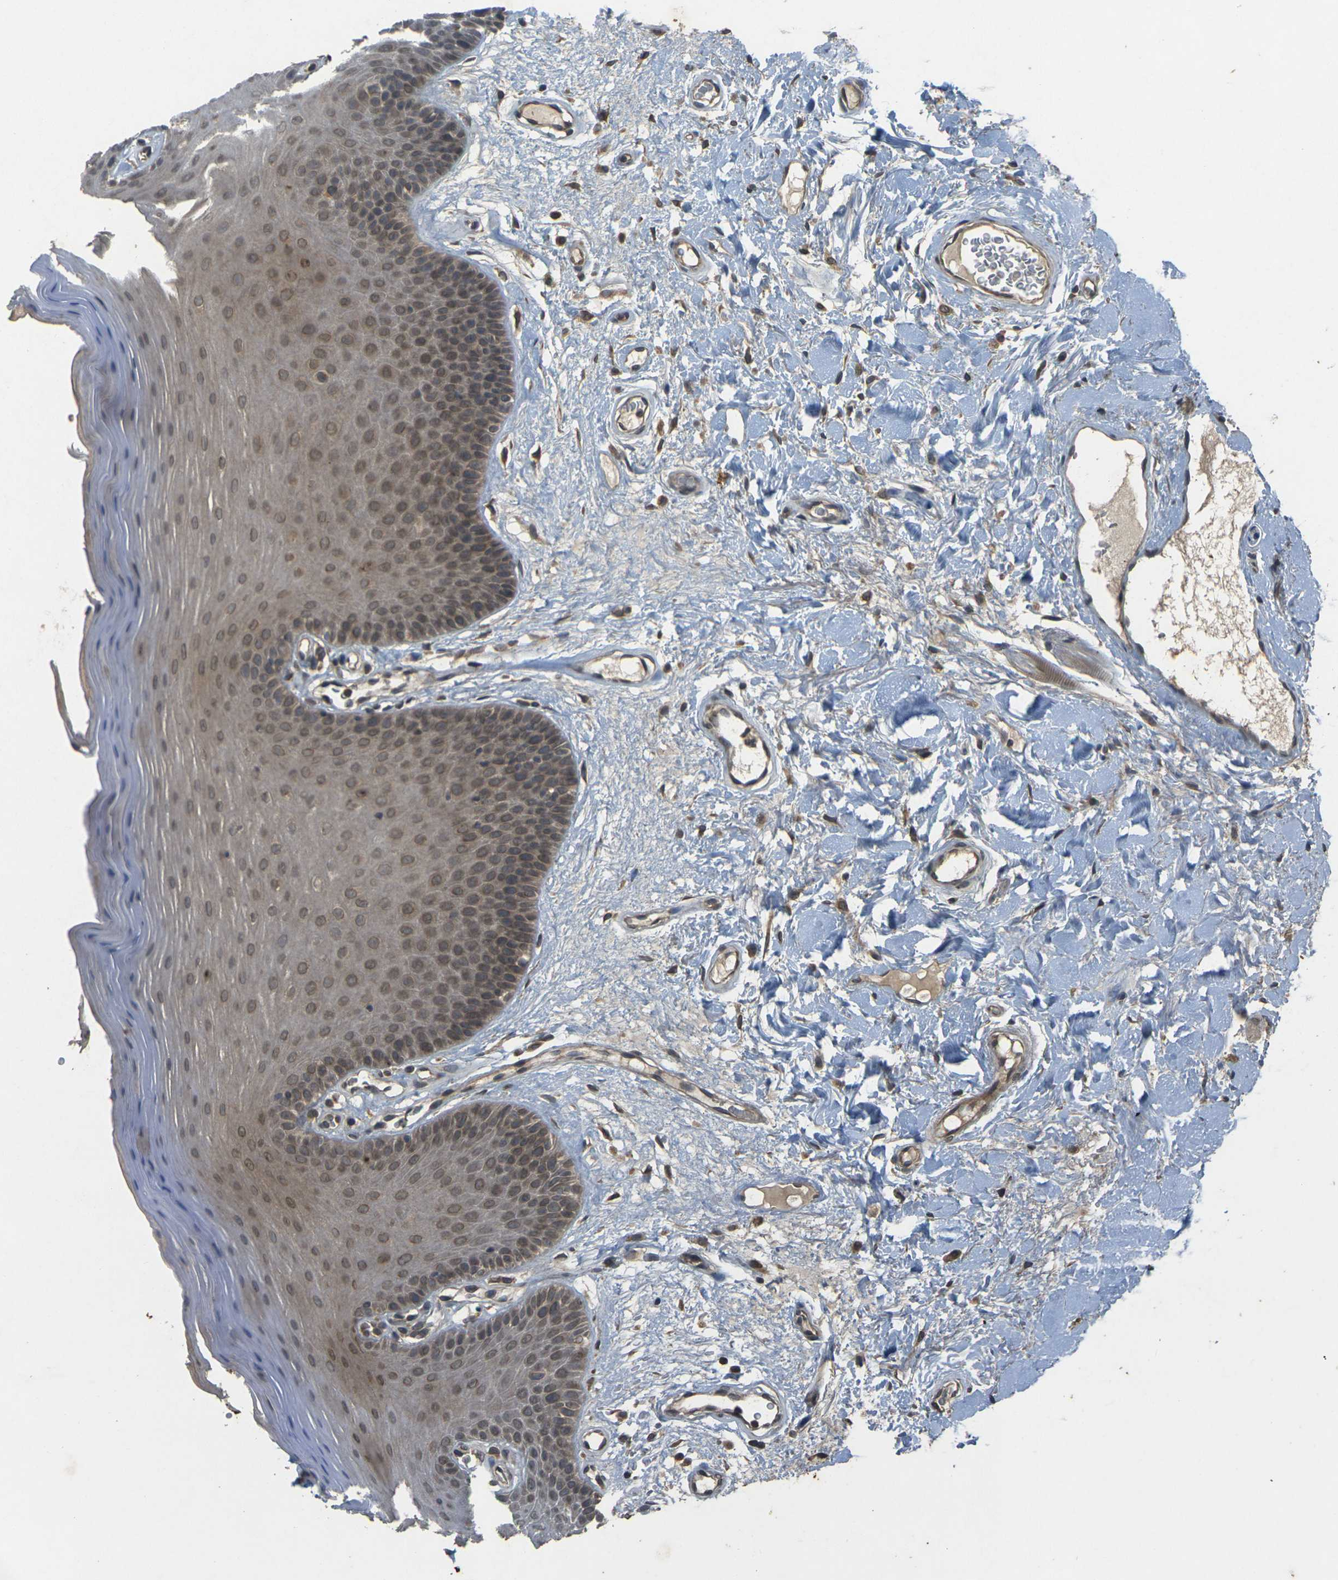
{"staining": {"intensity": "weak", "quantity": ">75%", "location": "cytoplasmic/membranous,nuclear"}, "tissue": "oral mucosa", "cell_type": "Squamous epithelial cells", "image_type": "normal", "snomed": [{"axis": "morphology", "description": "Normal tissue, NOS"}, {"axis": "morphology", "description": "Squamous cell carcinoma, NOS"}, {"axis": "topography", "description": "Skeletal muscle"}, {"axis": "topography", "description": "Adipose tissue"}, {"axis": "topography", "description": "Vascular tissue"}, {"axis": "topography", "description": "Oral tissue"}, {"axis": "topography", "description": "Peripheral nerve tissue"}, {"axis": "topography", "description": "Head-Neck"}], "caption": "Oral mucosa was stained to show a protein in brown. There is low levels of weak cytoplasmic/membranous,nuclear staining in approximately >75% of squamous epithelial cells. (IHC, brightfield microscopy, high magnification).", "gene": "ERN1", "patient": {"sex": "male", "age": 71}}